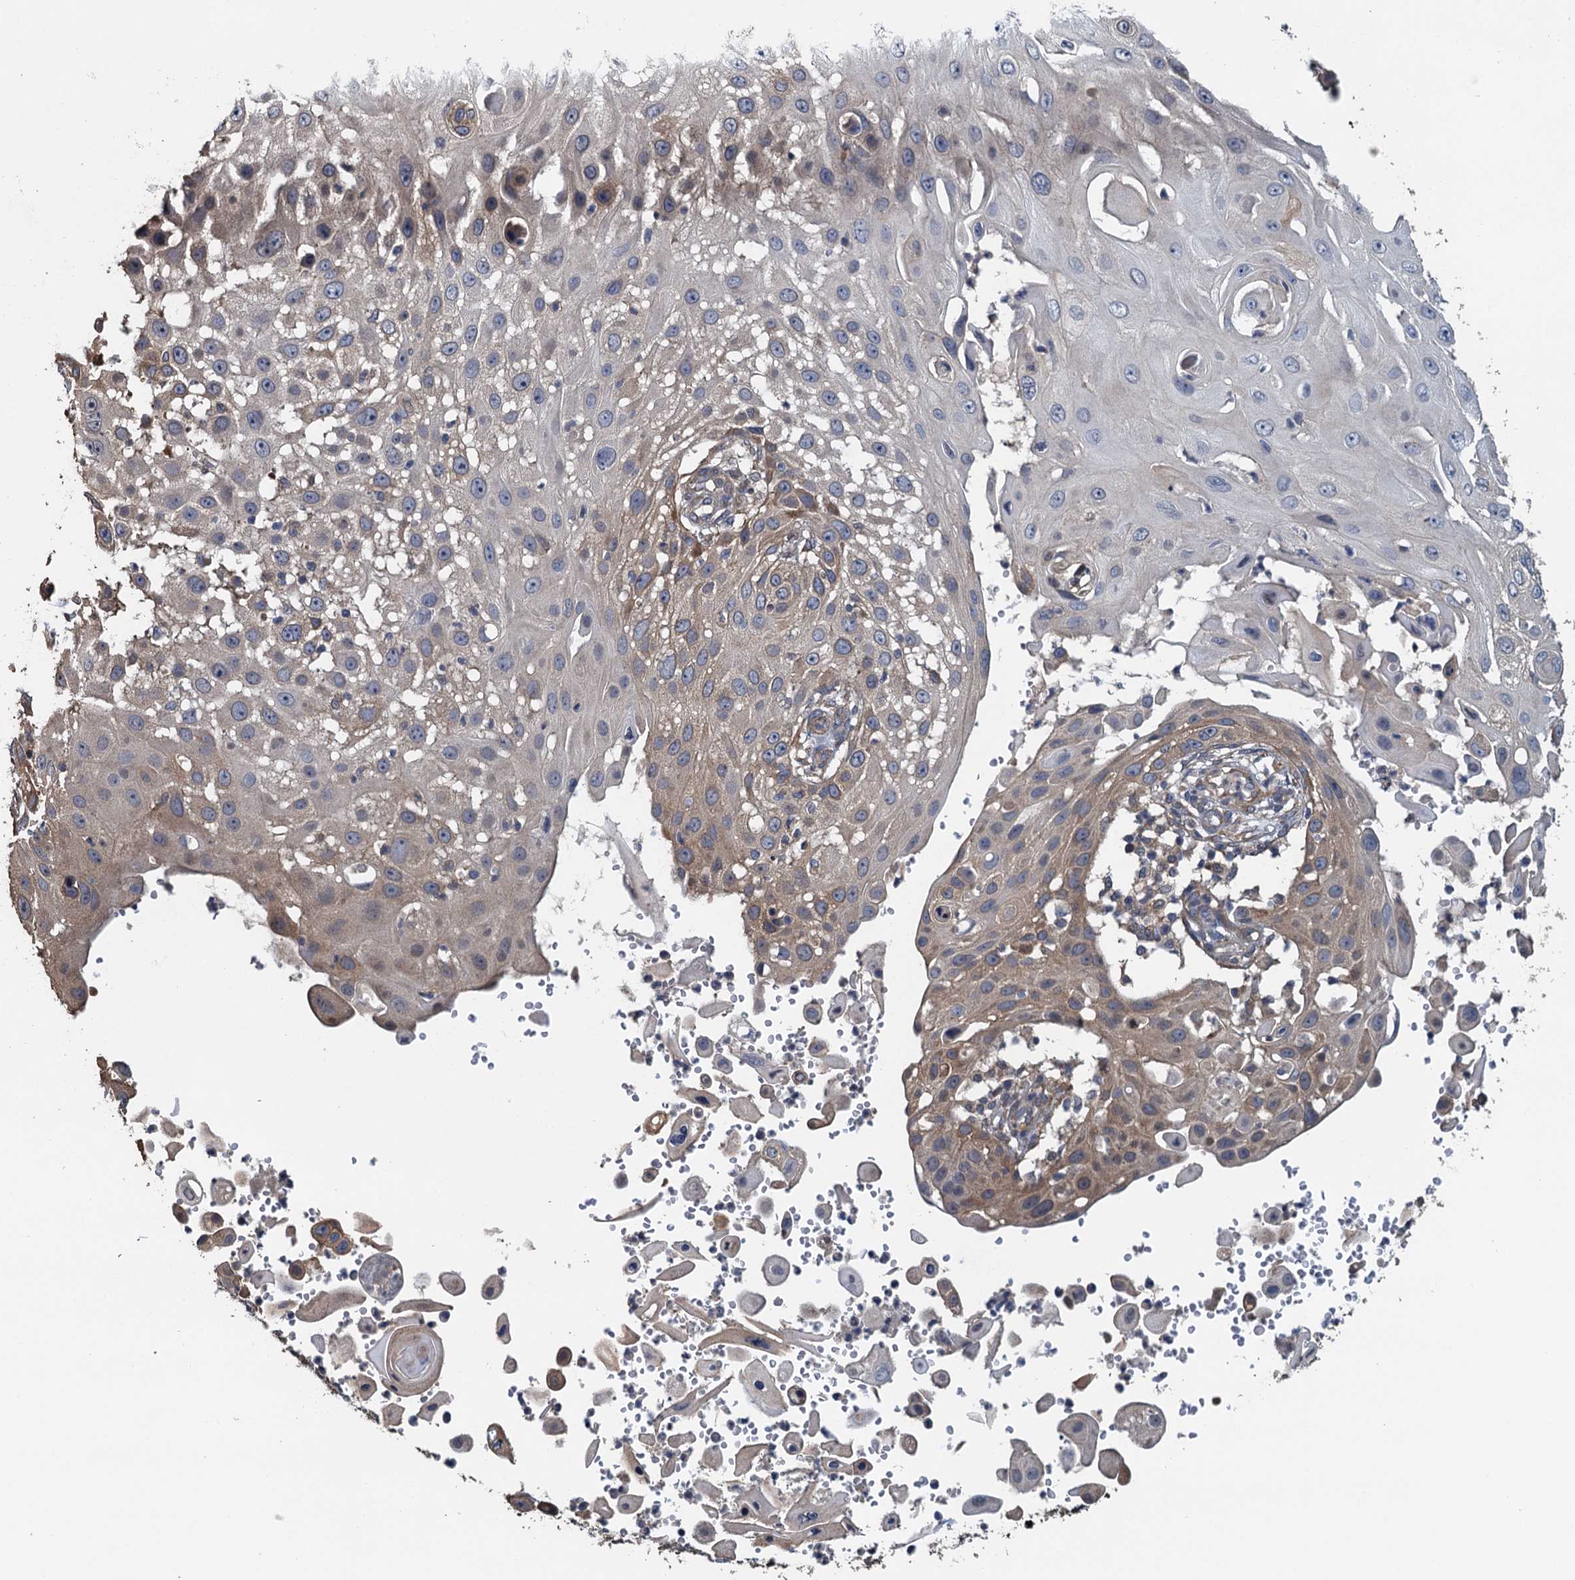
{"staining": {"intensity": "weak", "quantity": "<25%", "location": "cytoplasmic/membranous"}, "tissue": "skin cancer", "cell_type": "Tumor cells", "image_type": "cancer", "snomed": [{"axis": "morphology", "description": "Squamous cell carcinoma, NOS"}, {"axis": "topography", "description": "Skin"}], "caption": "Tumor cells are negative for protein expression in human skin squamous cell carcinoma.", "gene": "MEAK7", "patient": {"sex": "female", "age": 44}}